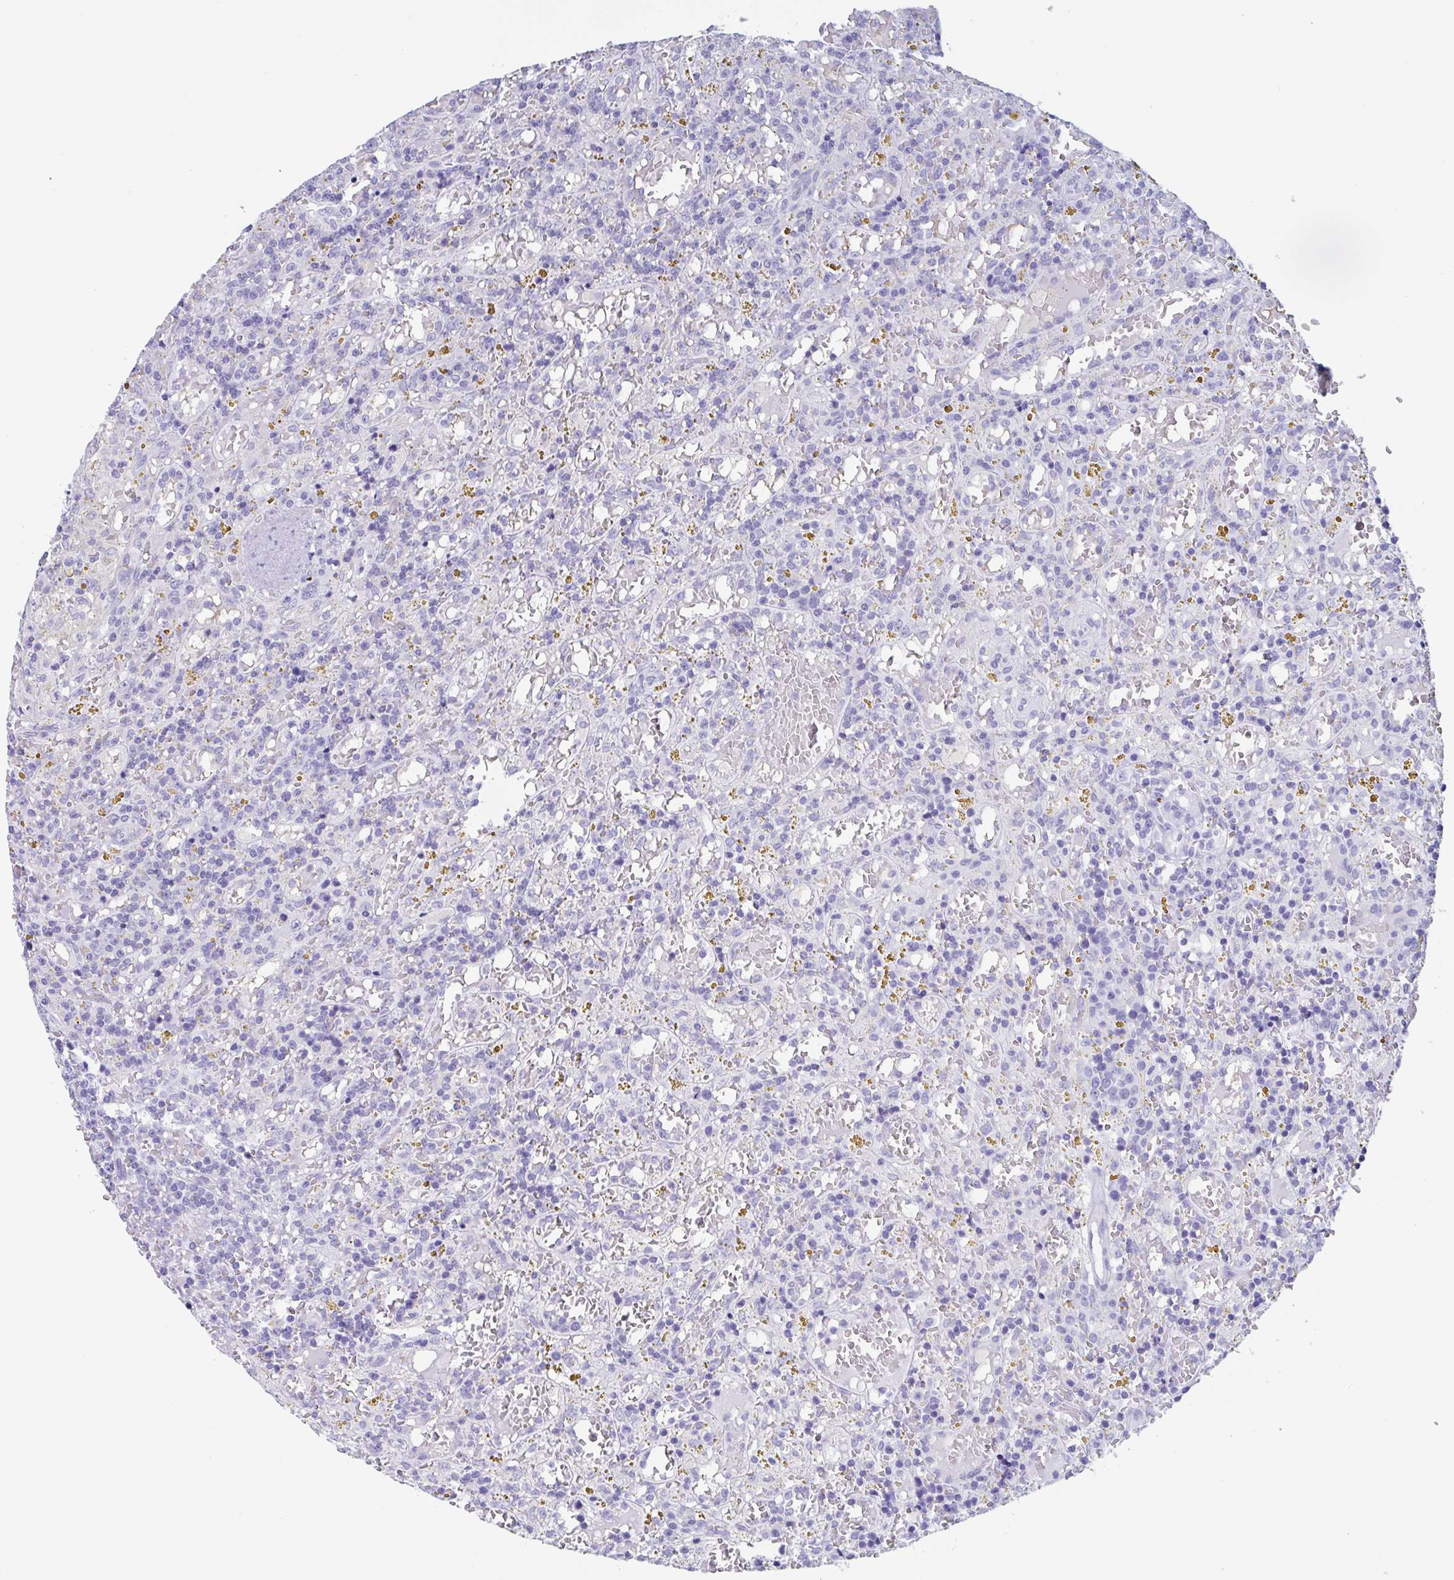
{"staining": {"intensity": "negative", "quantity": "none", "location": "none"}, "tissue": "lymphoma", "cell_type": "Tumor cells", "image_type": "cancer", "snomed": [{"axis": "morphology", "description": "Malignant lymphoma, non-Hodgkin's type, Low grade"}, {"axis": "topography", "description": "Spleen"}], "caption": "This photomicrograph is of low-grade malignant lymphoma, non-Hodgkin's type stained with IHC to label a protein in brown with the nuclei are counter-stained blue. There is no expression in tumor cells.", "gene": "CDX4", "patient": {"sex": "female", "age": 65}}